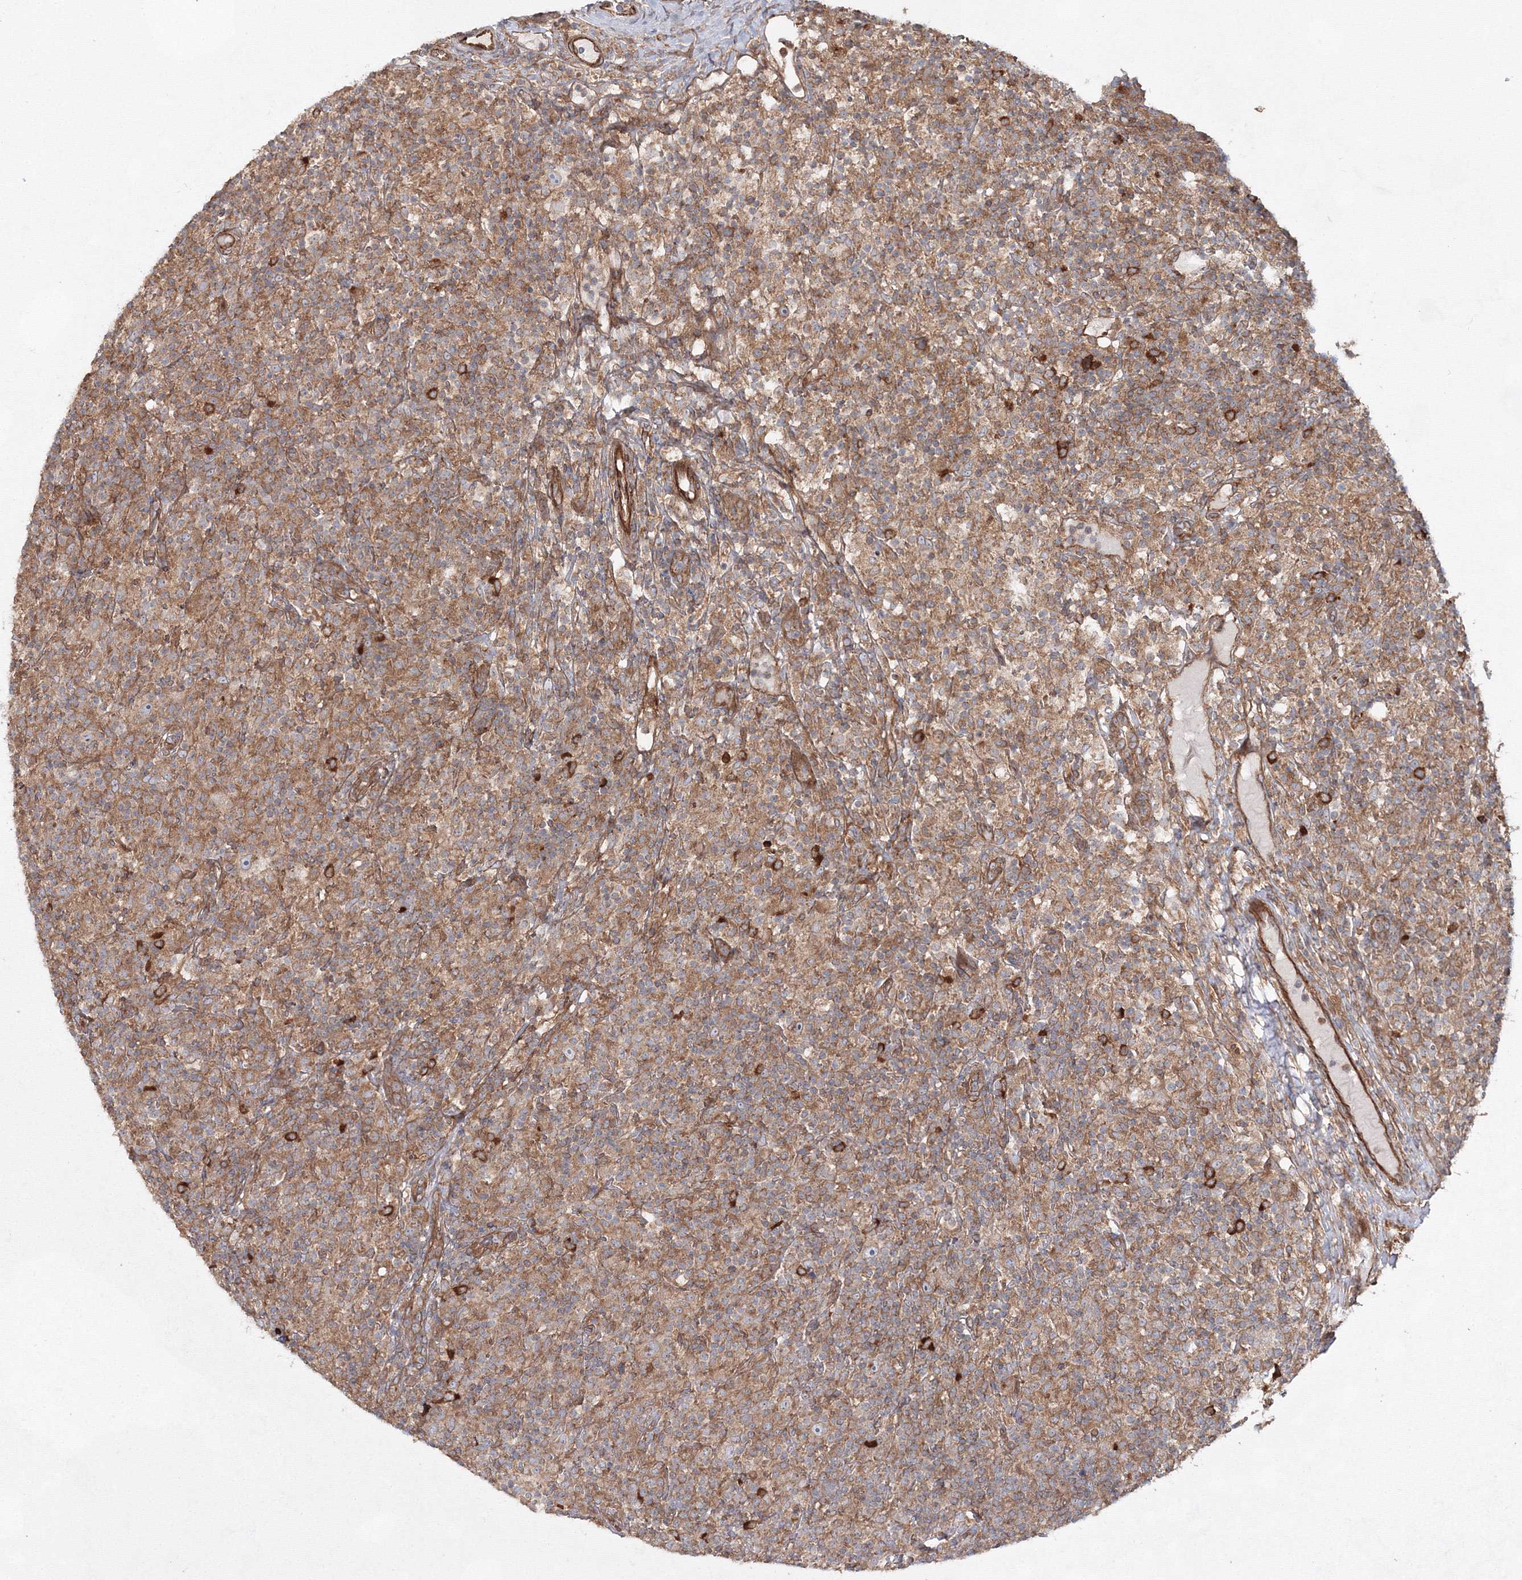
{"staining": {"intensity": "moderate", "quantity": "<25%", "location": "cytoplasmic/membranous"}, "tissue": "lymphoma", "cell_type": "Tumor cells", "image_type": "cancer", "snomed": [{"axis": "morphology", "description": "Hodgkin's disease, NOS"}, {"axis": "topography", "description": "Lymph node"}], "caption": "Hodgkin's disease stained with DAB immunohistochemistry displays low levels of moderate cytoplasmic/membranous staining in approximately <25% of tumor cells.", "gene": "EXOC6", "patient": {"sex": "male", "age": 70}}